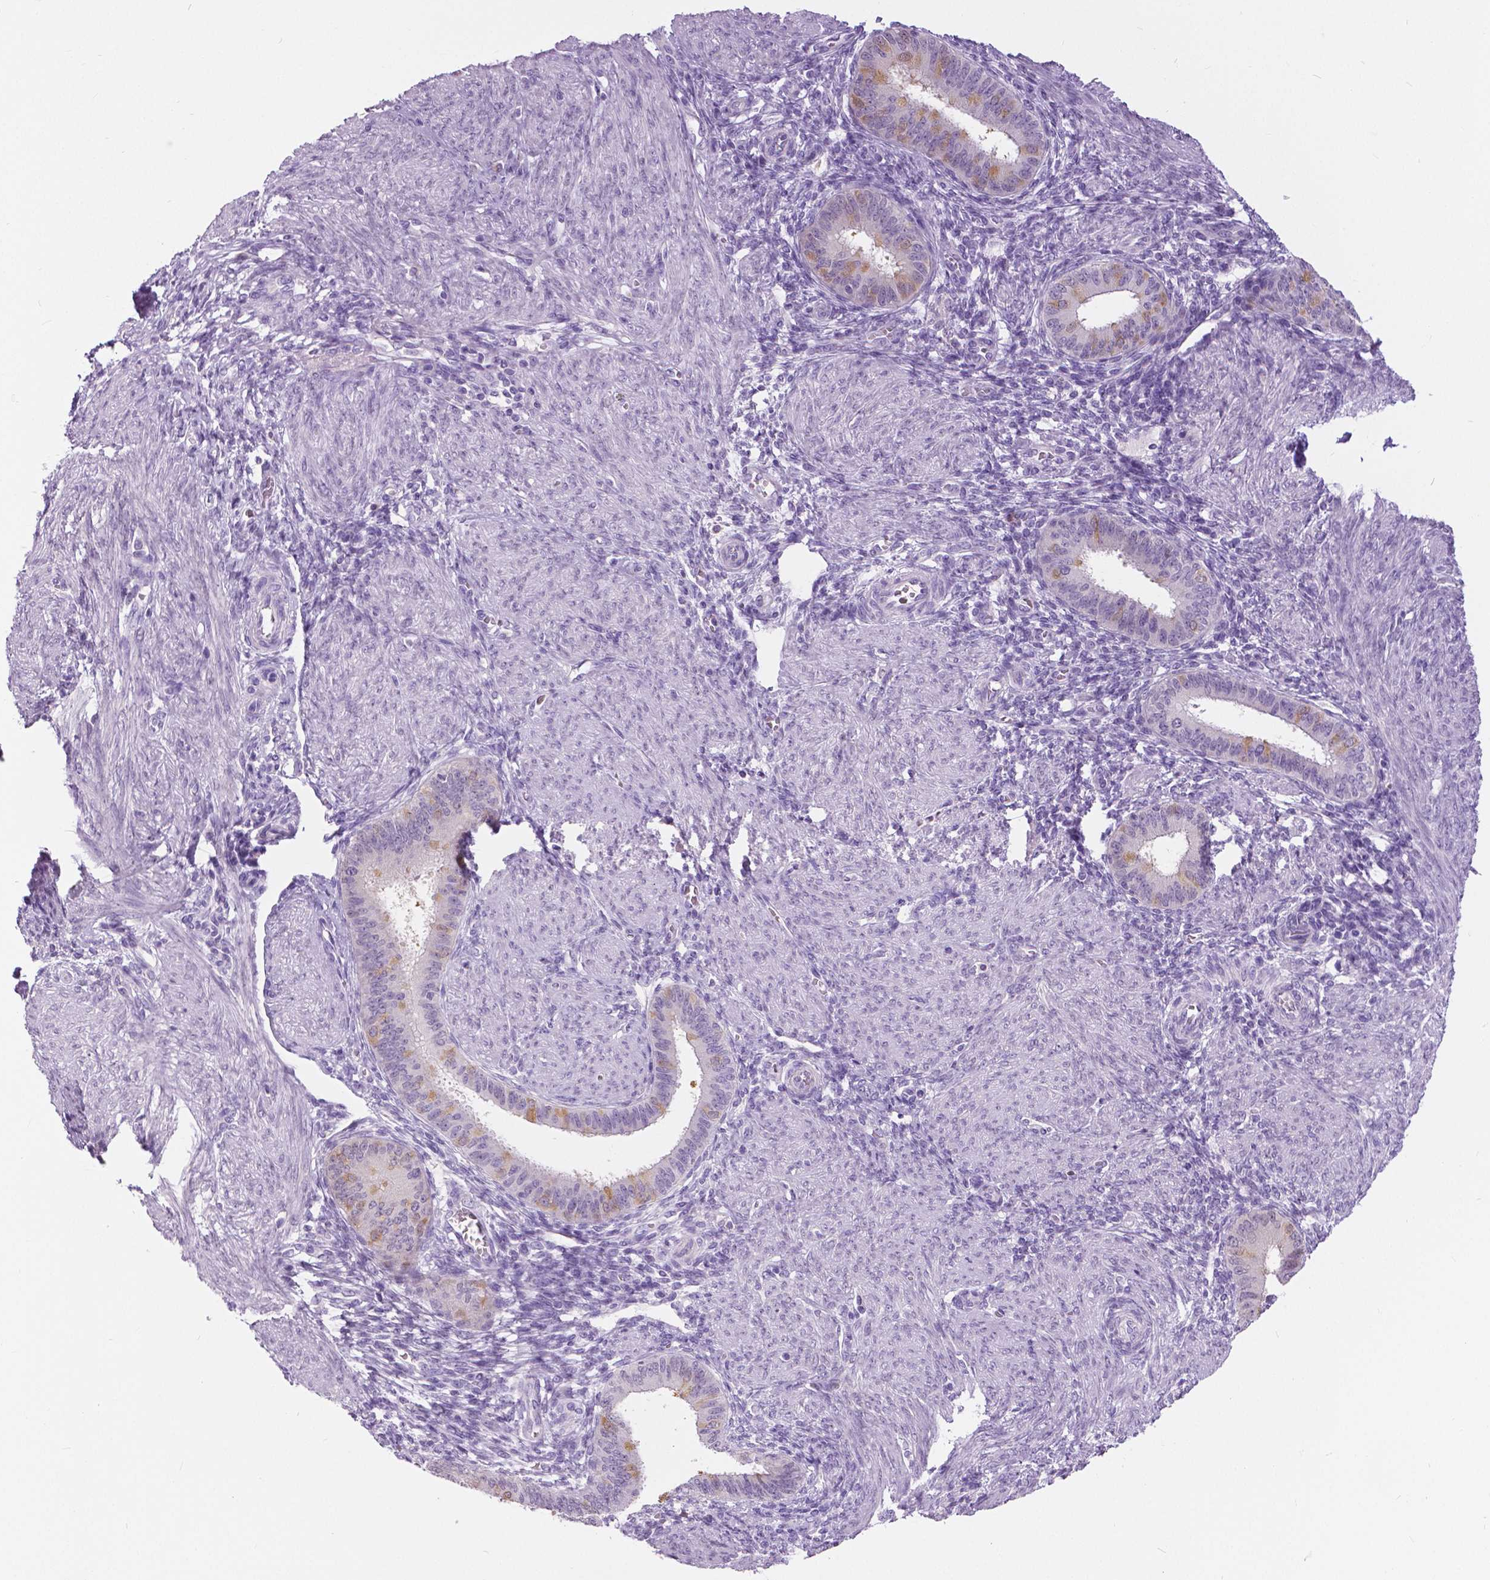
{"staining": {"intensity": "negative", "quantity": "none", "location": "none"}, "tissue": "endometrium", "cell_type": "Cells in endometrial stroma", "image_type": "normal", "snomed": [{"axis": "morphology", "description": "Normal tissue, NOS"}, {"axis": "topography", "description": "Endometrium"}], "caption": "DAB (3,3'-diaminobenzidine) immunohistochemical staining of normal endometrium displays no significant positivity in cells in endometrial stroma.", "gene": "TP53TG5", "patient": {"sex": "female", "age": 39}}